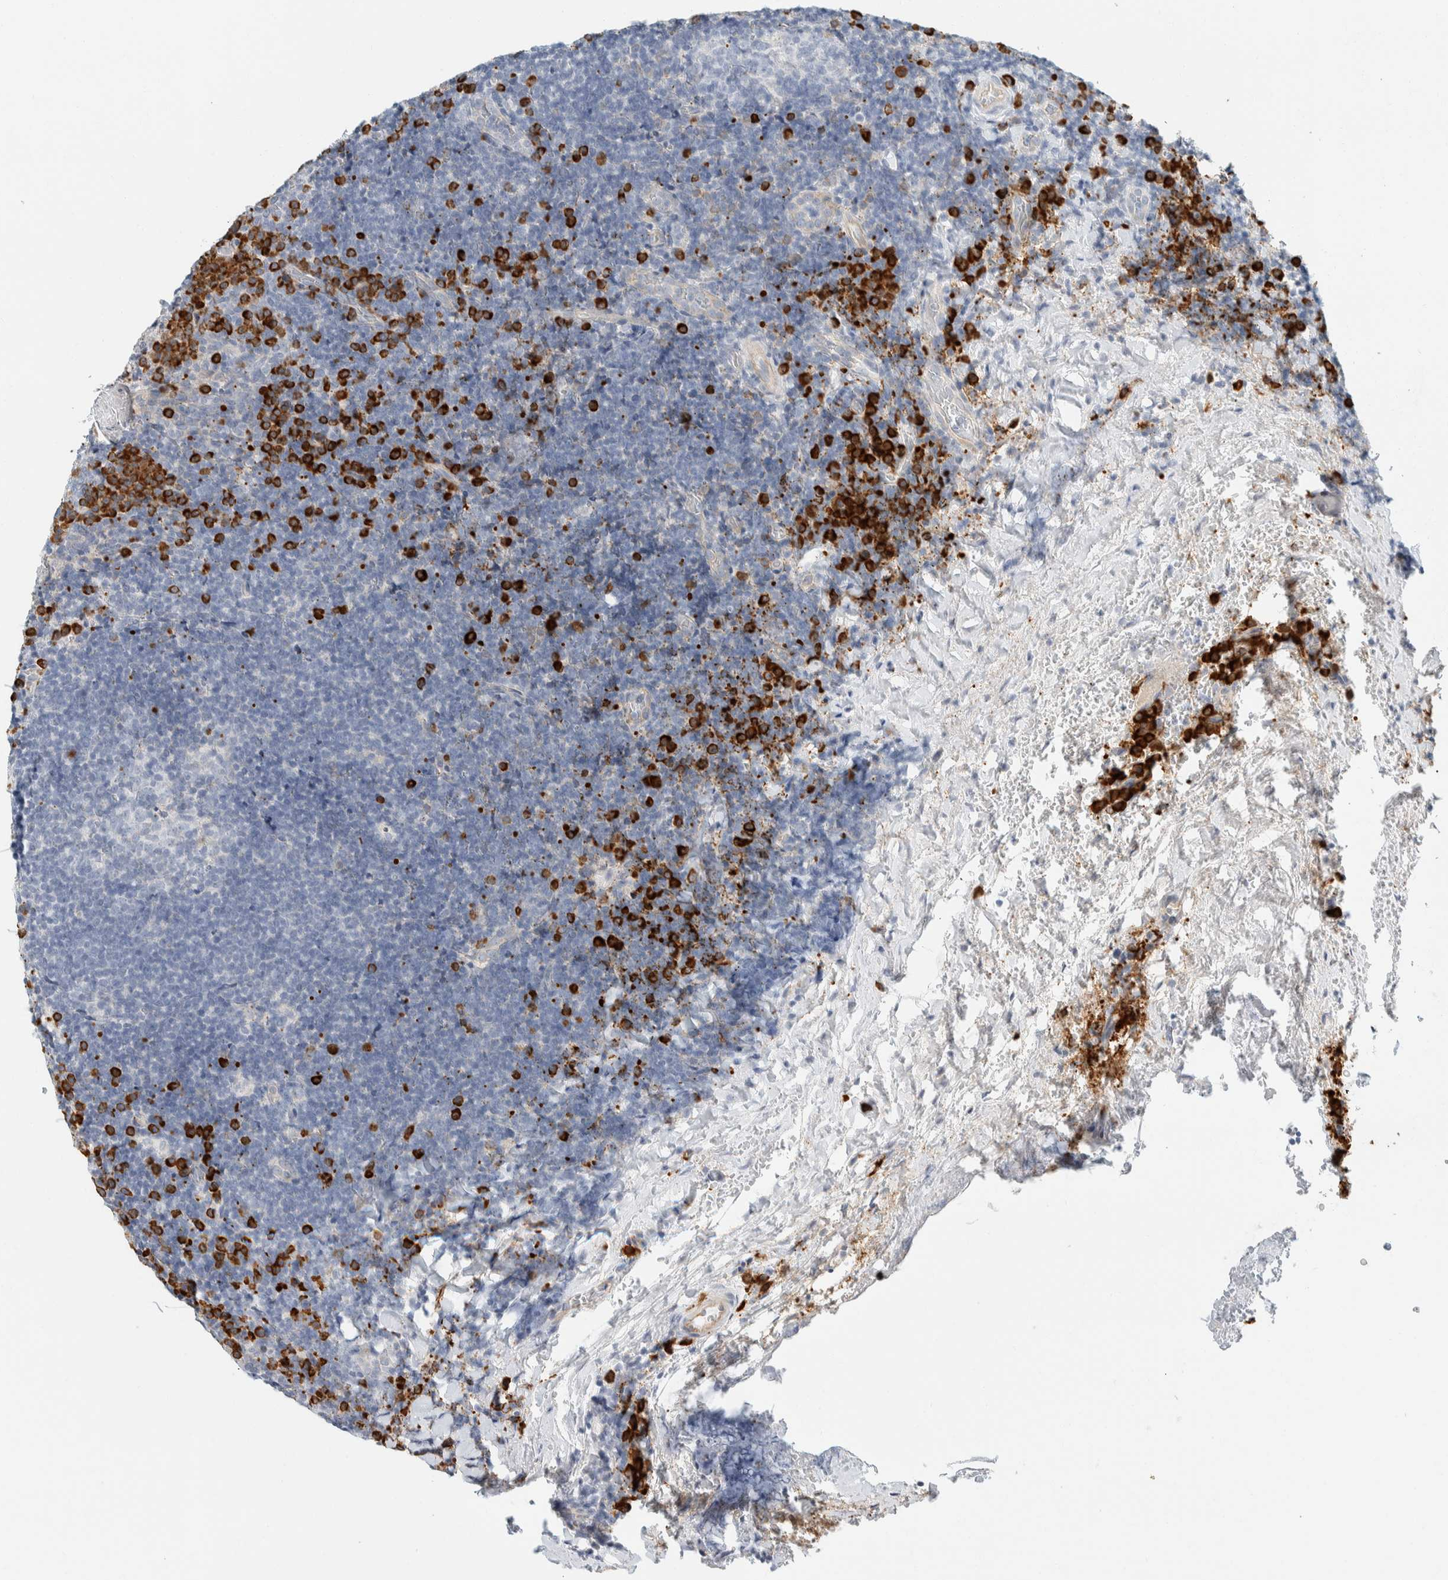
{"staining": {"intensity": "negative", "quantity": "none", "location": "none"}, "tissue": "lymphoma", "cell_type": "Tumor cells", "image_type": "cancer", "snomed": [{"axis": "morphology", "description": "Malignant lymphoma, non-Hodgkin's type, High grade"}, {"axis": "topography", "description": "Tonsil"}], "caption": "High power microscopy photomicrograph of an IHC image of lymphoma, revealing no significant positivity in tumor cells.", "gene": "ARHGAP27", "patient": {"sex": "female", "age": 36}}